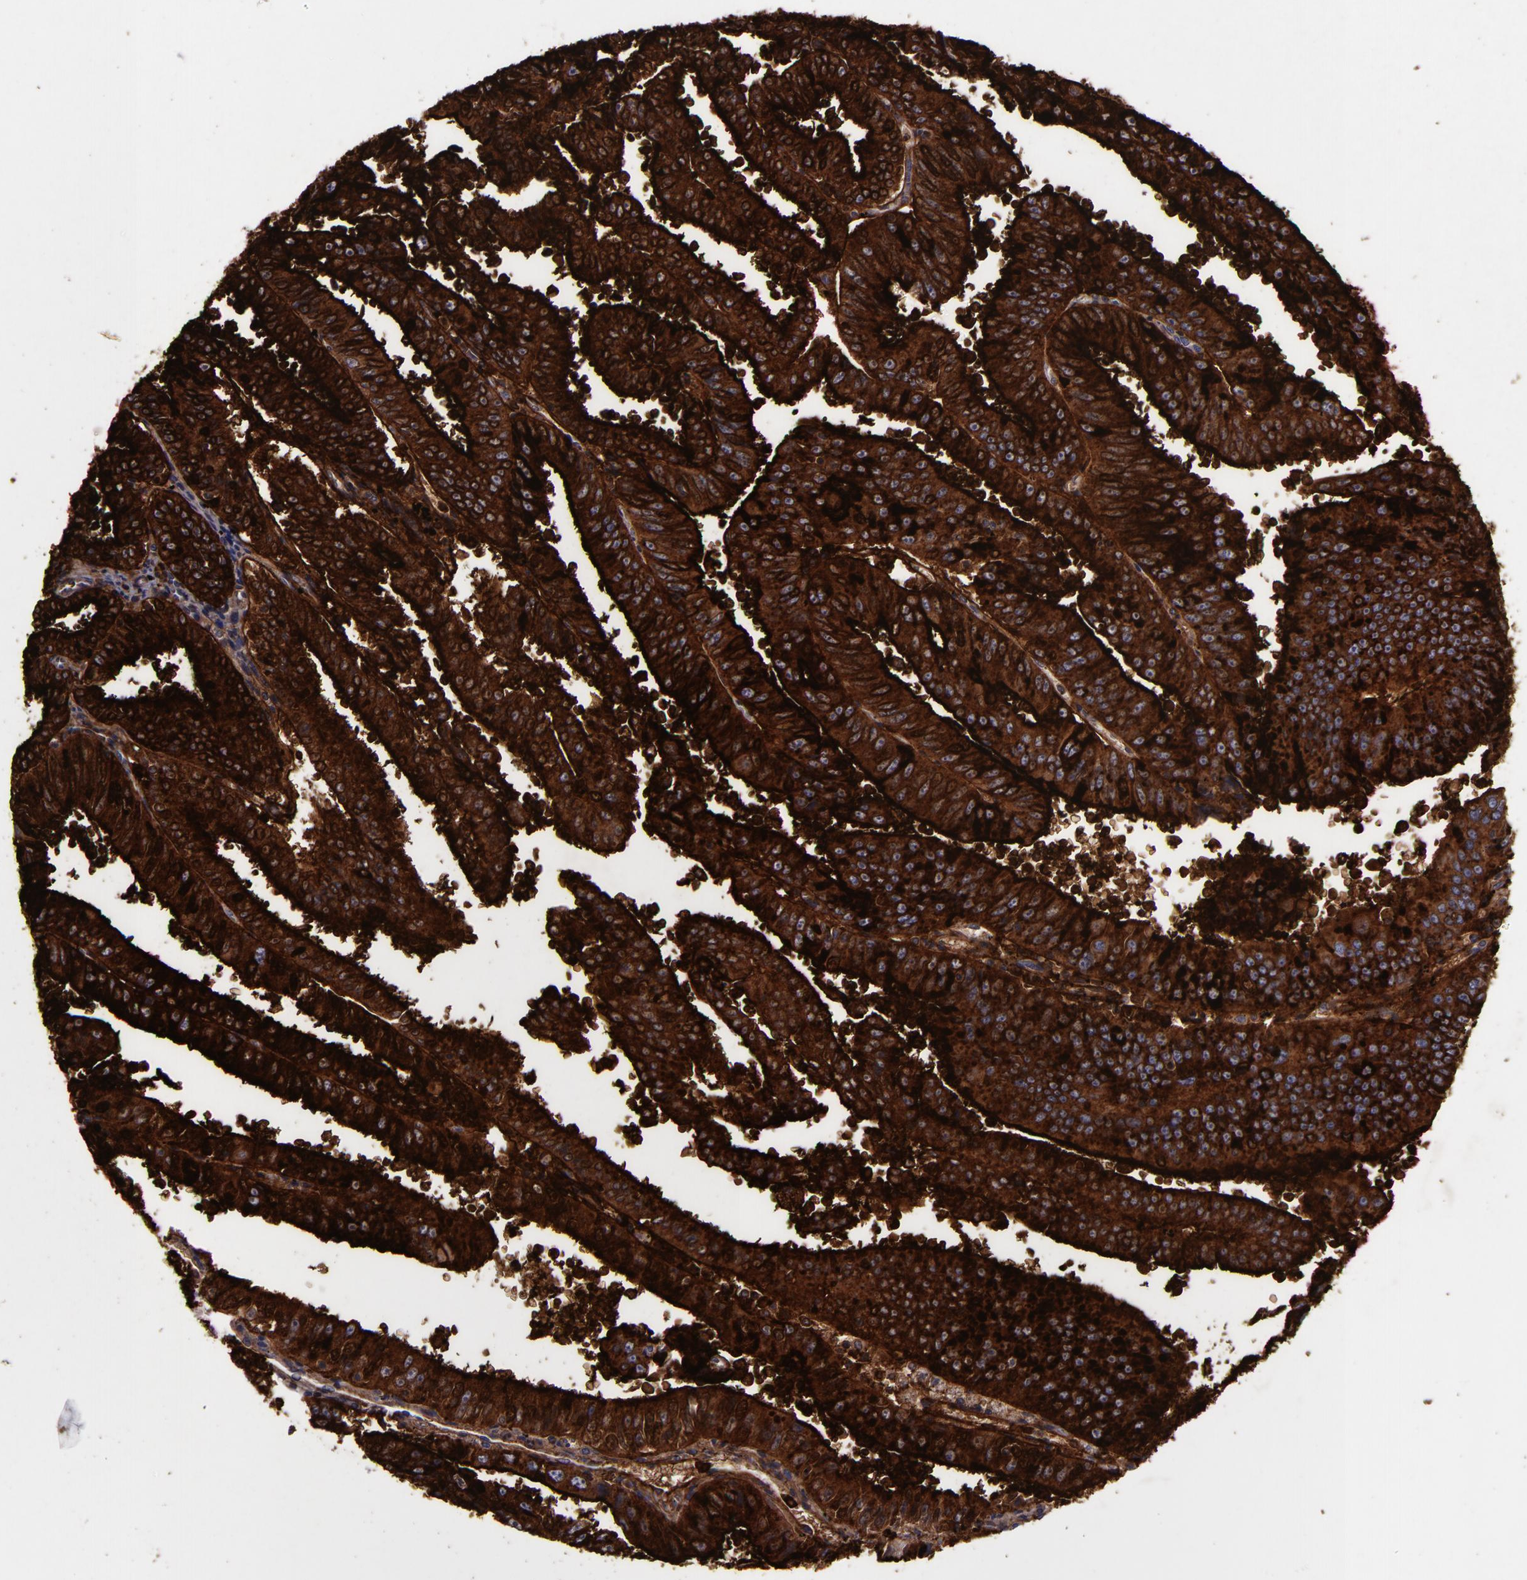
{"staining": {"intensity": "strong", "quantity": ">75%", "location": "cytoplasmic/membranous,nuclear"}, "tissue": "endometrial cancer", "cell_type": "Tumor cells", "image_type": "cancer", "snomed": [{"axis": "morphology", "description": "Adenocarcinoma, NOS"}, {"axis": "topography", "description": "Endometrium"}], "caption": "IHC image of human endometrial cancer (adenocarcinoma) stained for a protein (brown), which reveals high levels of strong cytoplasmic/membranous and nuclear staining in about >75% of tumor cells.", "gene": "MFGE8", "patient": {"sex": "female", "age": 66}}